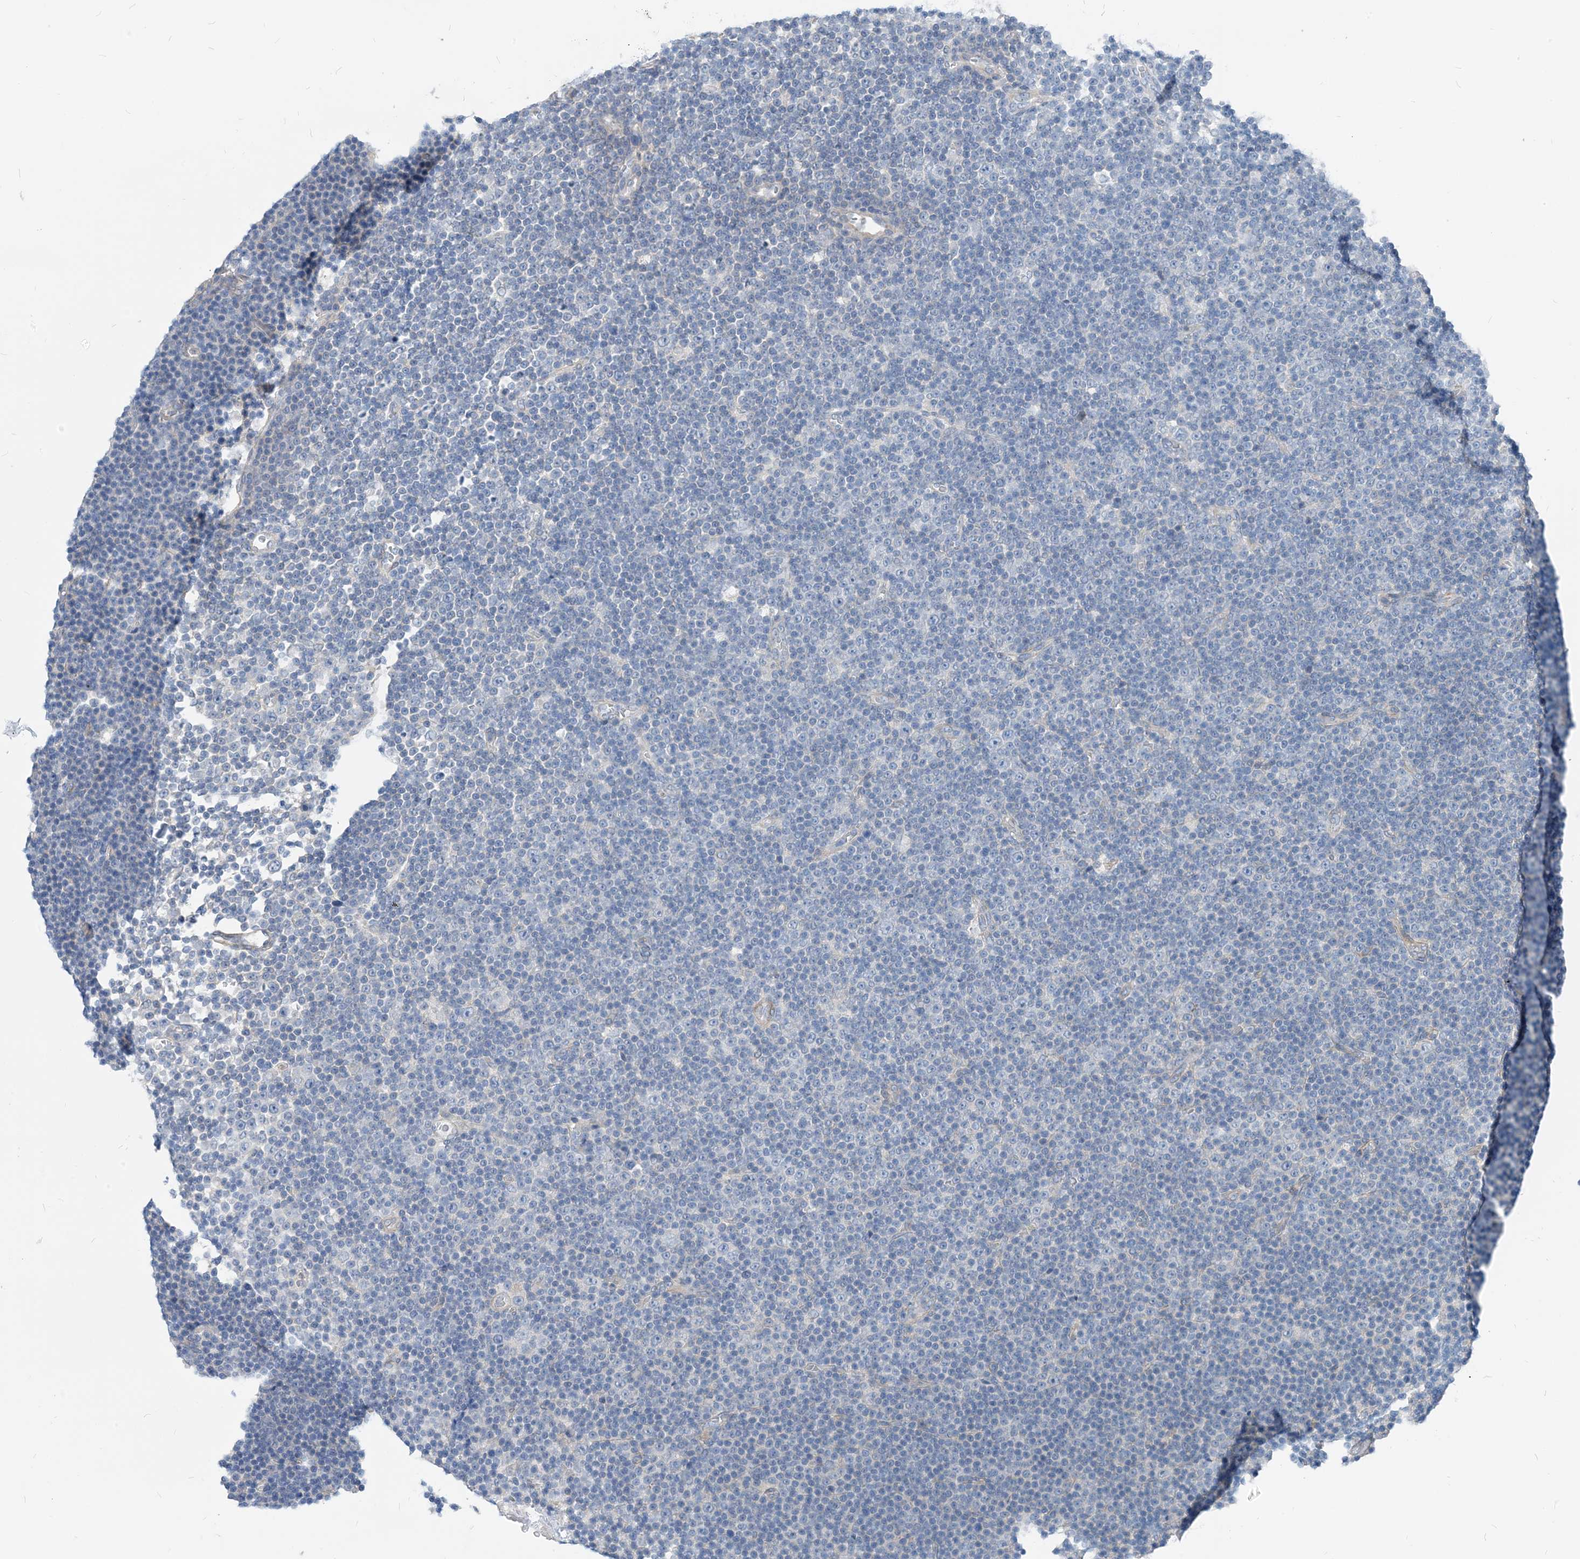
{"staining": {"intensity": "negative", "quantity": "none", "location": "none"}, "tissue": "lymphoma", "cell_type": "Tumor cells", "image_type": "cancer", "snomed": [{"axis": "morphology", "description": "Malignant lymphoma, non-Hodgkin's type, Low grade"}, {"axis": "topography", "description": "Lymph node"}], "caption": "Human malignant lymphoma, non-Hodgkin's type (low-grade) stained for a protein using immunohistochemistry reveals no expression in tumor cells.", "gene": "PLEKHA3", "patient": {"sex": "female", "age": 67}}